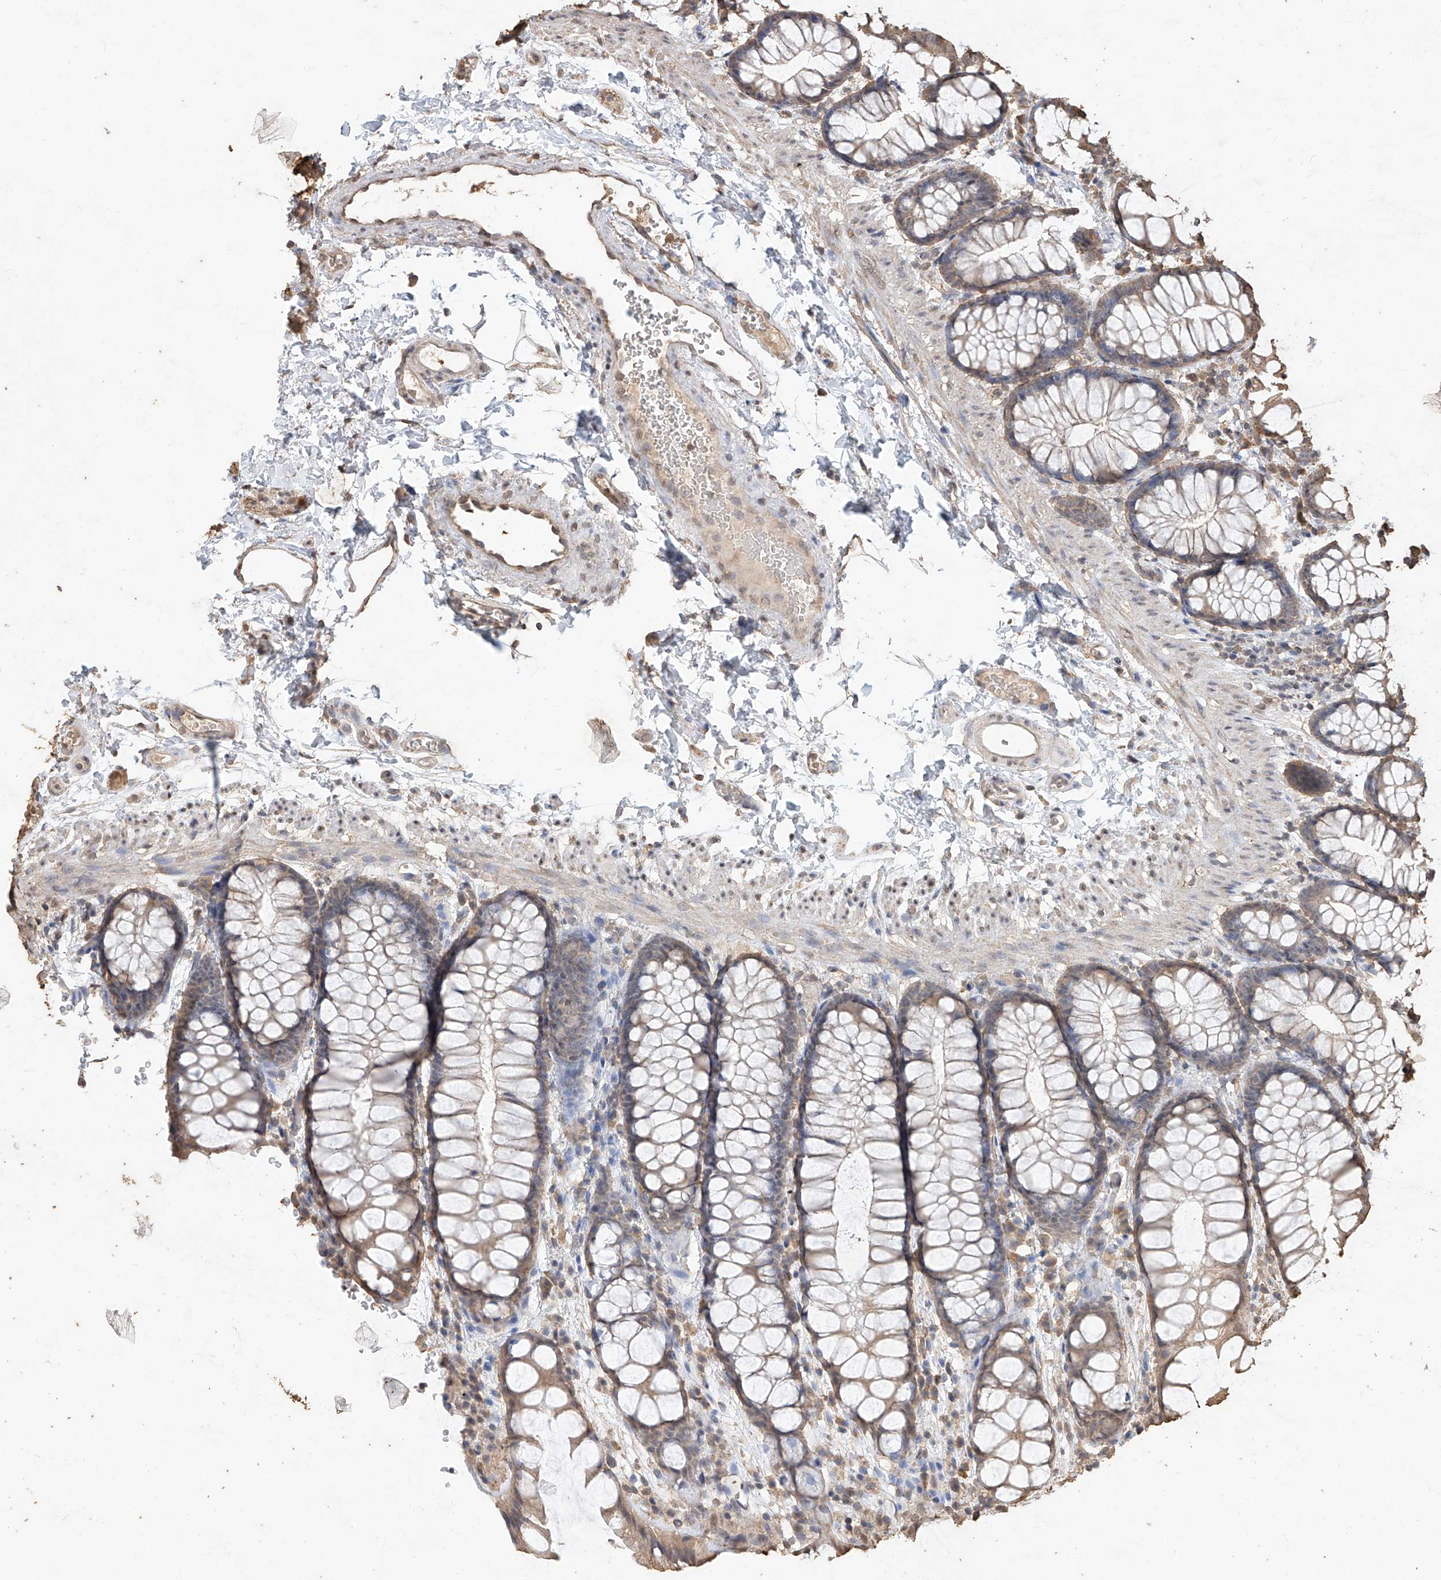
{"staining": {"intensity": "weak", "quantity": ">75%", "location": "cytoplasmic/membranous"}, "tissue": "colon", "cell_type": "Endothelial cells", "image_type": "normal", "snomed": [{"axis": "morphology", "description": "Normal tissue, NOS"}, {"axis": "topography", "description": "Colon"}], "caption": "Colon stained for a protein shows weak cytoplasmic/membranous positivity in endothelial cells. The protein of interest is shown in brown color, while the nuclei are stained blue.", "gene": "ELOVL1", "patient": {"sex": "male", "age": 47}}